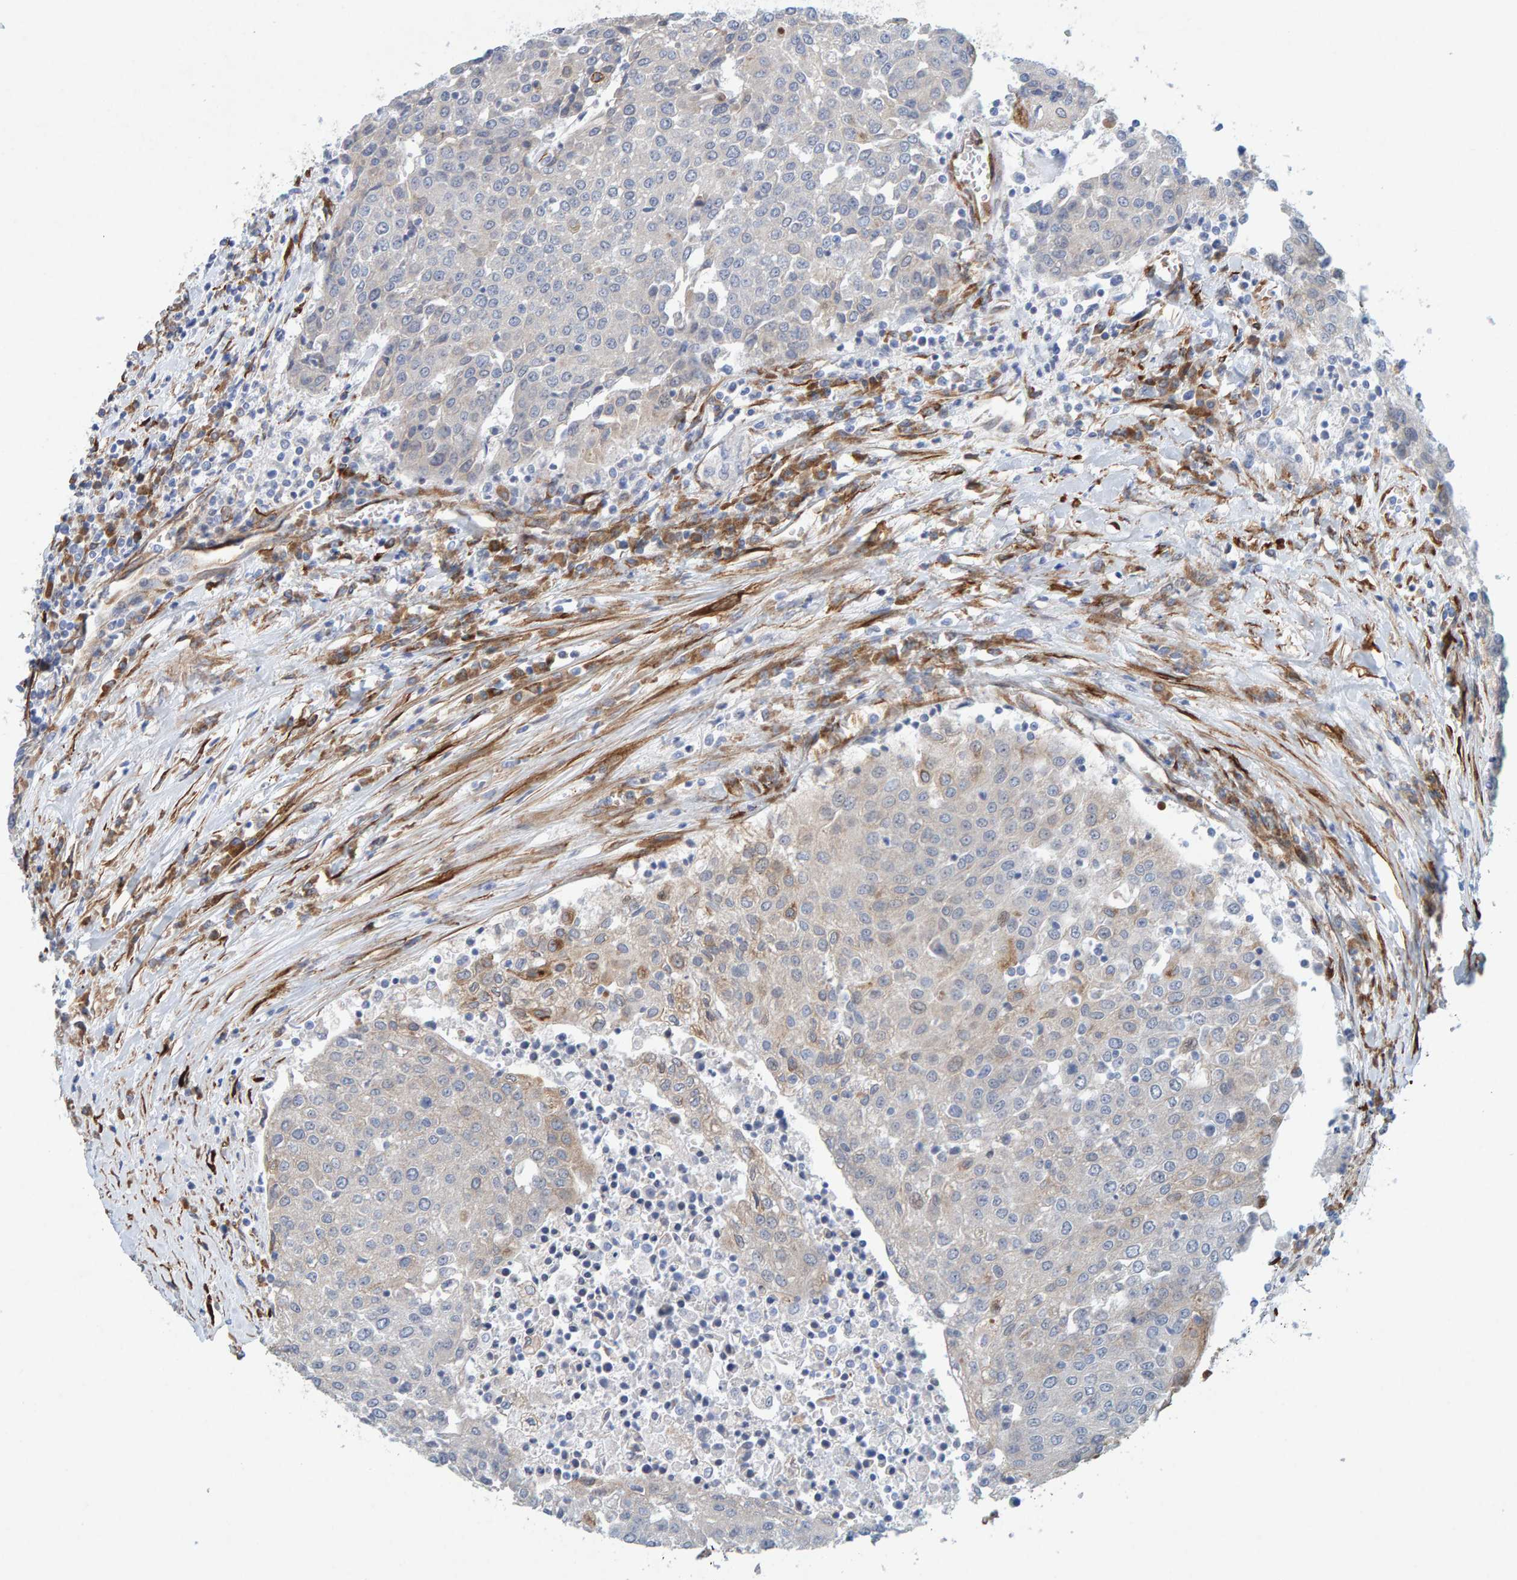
{"staining": {"intensity": "weak", "quantity": "<25%", "location": "cytoplasmic/membranous"}, "tissue": "urothelial cancer", "cell_type": "Tumor cells", "image_type": "cancer", "snomed": [{"axis": "morphology", "description": "Urothelial carcinoma, High grade"}, {"axis": "topography", "description": "Urinary bladder"}], "caption": "Tumor cells show no significant protein staining in urothelial carcinoma (high-grade).", "gene": "MMP16", "patient": {"sex": "female", "age": 85}}